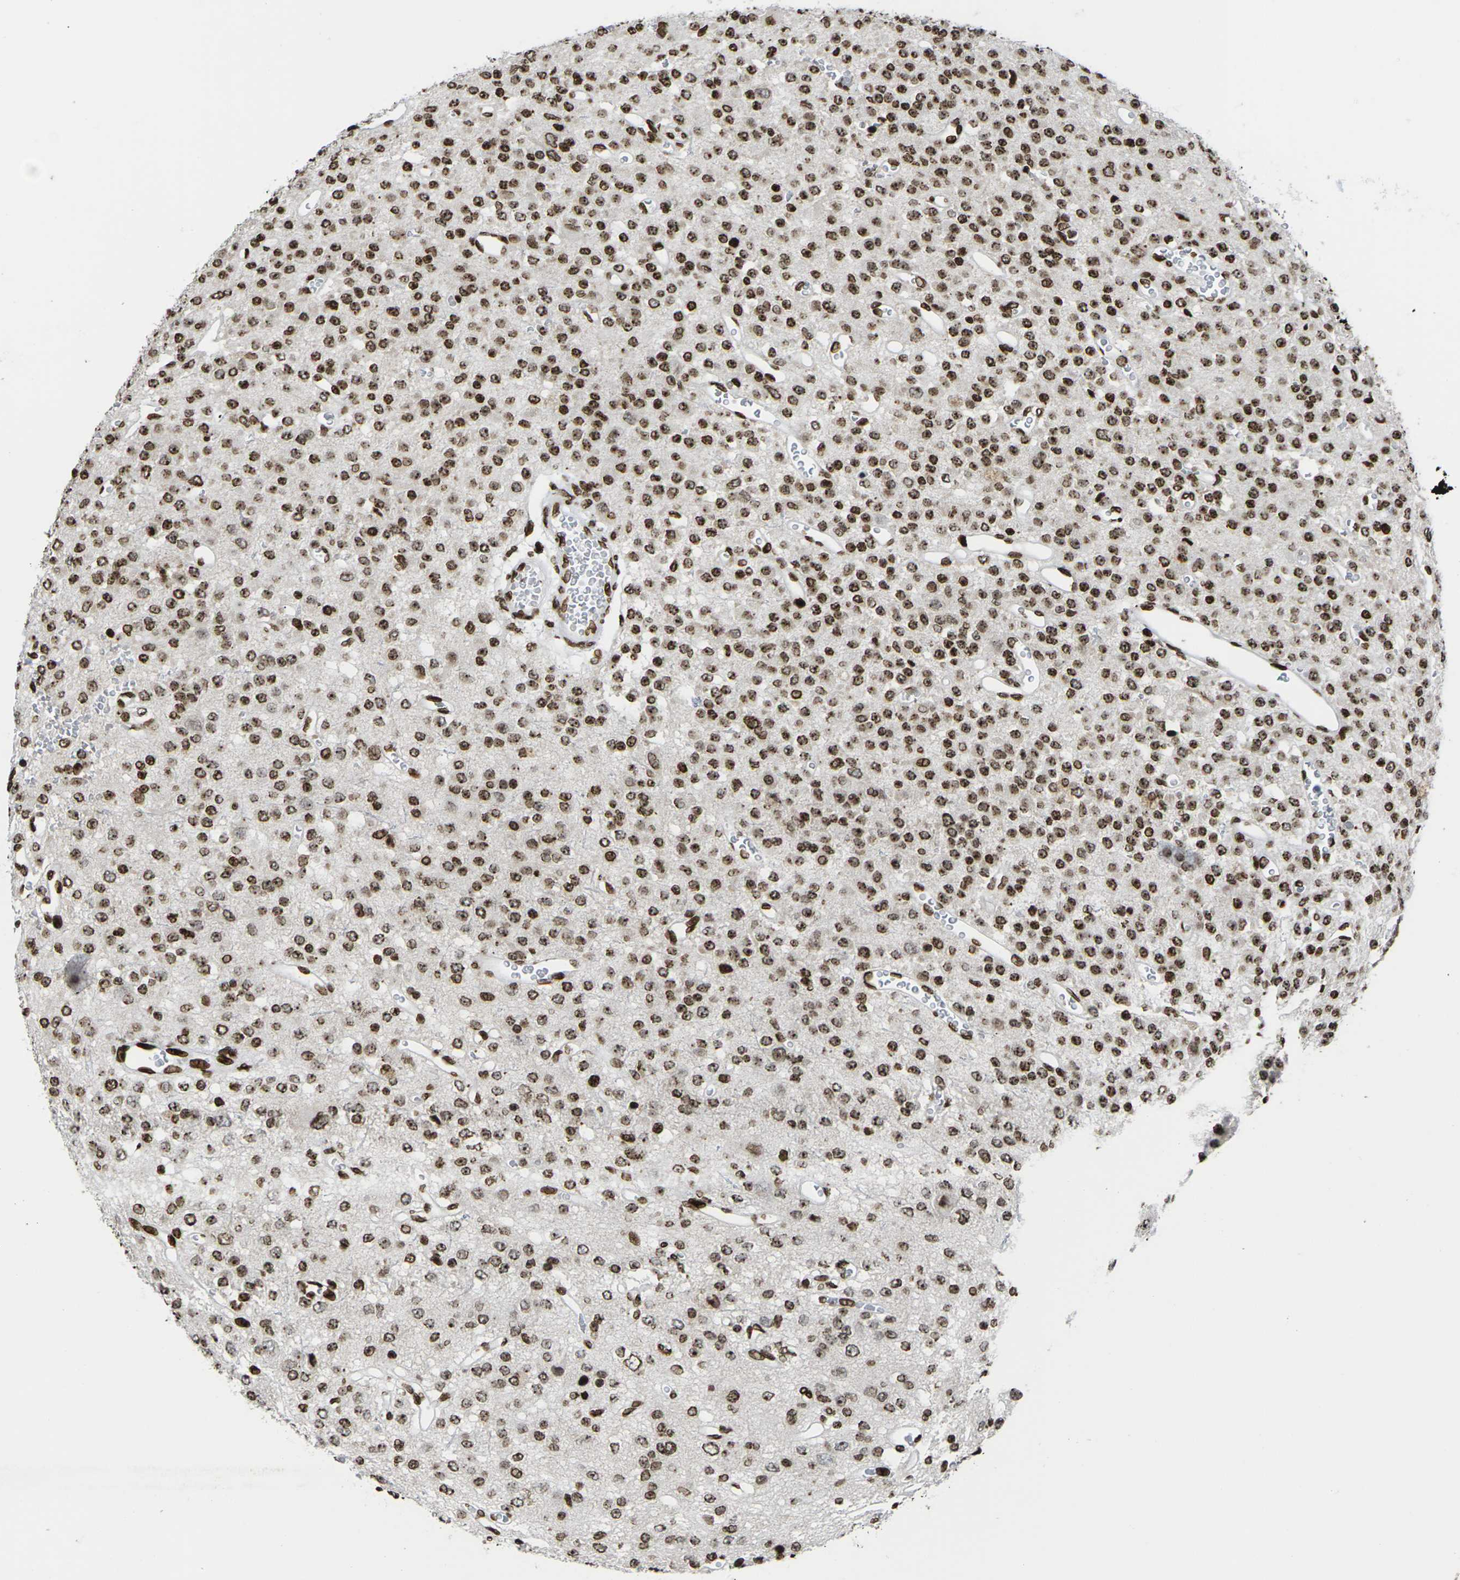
{"staining": {"intensity": "strong", "quantity": ">75%", "location": "nuclear"}, "tissue": "glioma", "cell_type": "Tumor cells", "image_type": "cancer", "snomed": [{"axis": "morphology", "description": "Glioma, malignant, Low grade"}, {"axis": "topography", "description": "Brain"}], "caption": "Glioma tissue demonstrates strong nuclear expression in approximately >75% of tumor cells The protein of interest is shown in brown color, while the nuclei are stained blue.", "gene": "H1-4", "patient": {"sex": "male", "age": 38}}